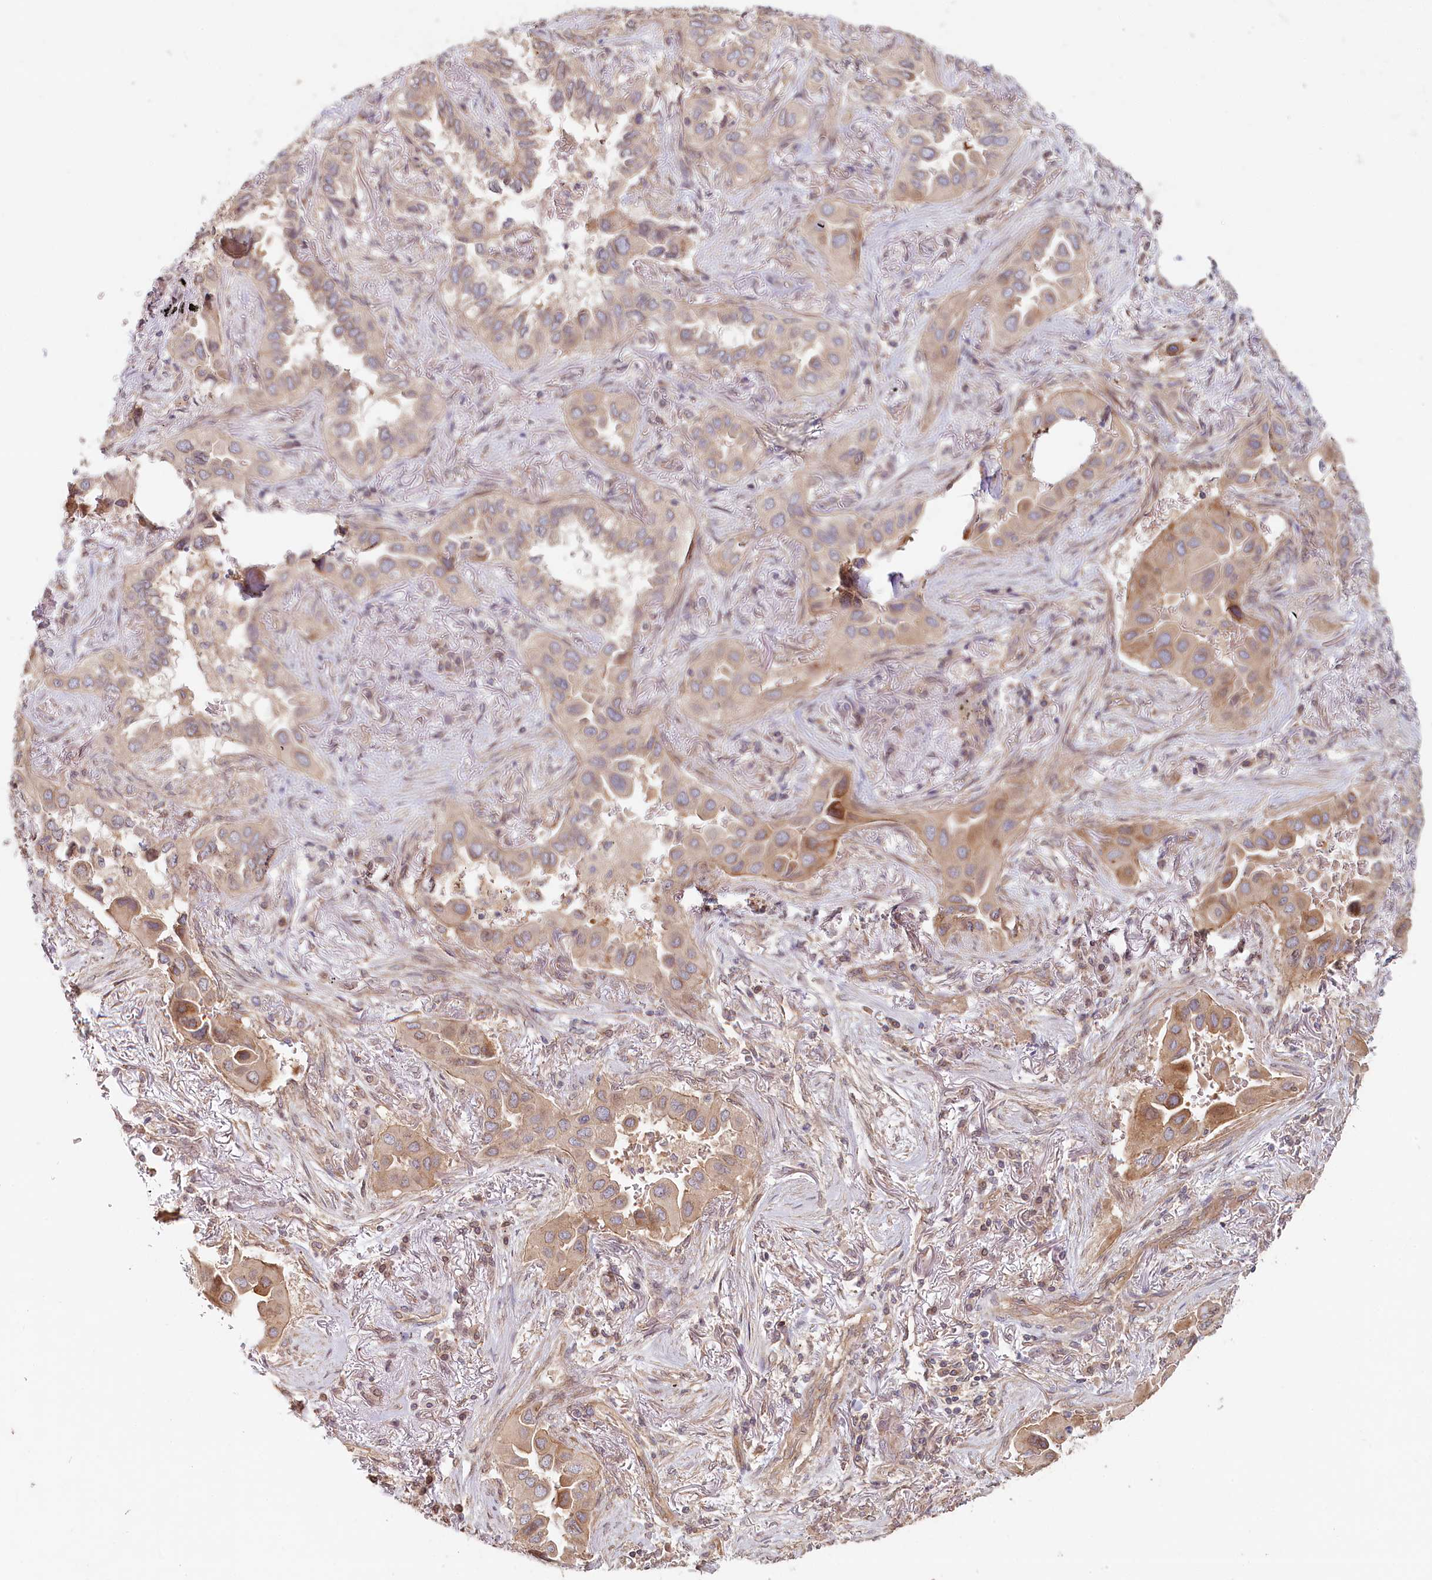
{"staining": {"intensity": "moderate", "quantity": "<25%", "location": "cytoplasmic/membranous"}, "tissue": "lung cancer", "cell_type": "Tumor cells", "image_type": "cancer", "snomed": [{"axis": "morphology", "description": "Adenocarcinoma, NOS"}, {"axis": "topography", "description": "Lung"}], "caption": "Lung cancer (adenocarcinoma) tissue exhibits moderate cytoplasmic/membranous expression in approximately <25% of tumor cells, visualized by immunohistochemistry.", "gene": "TCHP", "patient": {"sex": "female", "age": 76}}